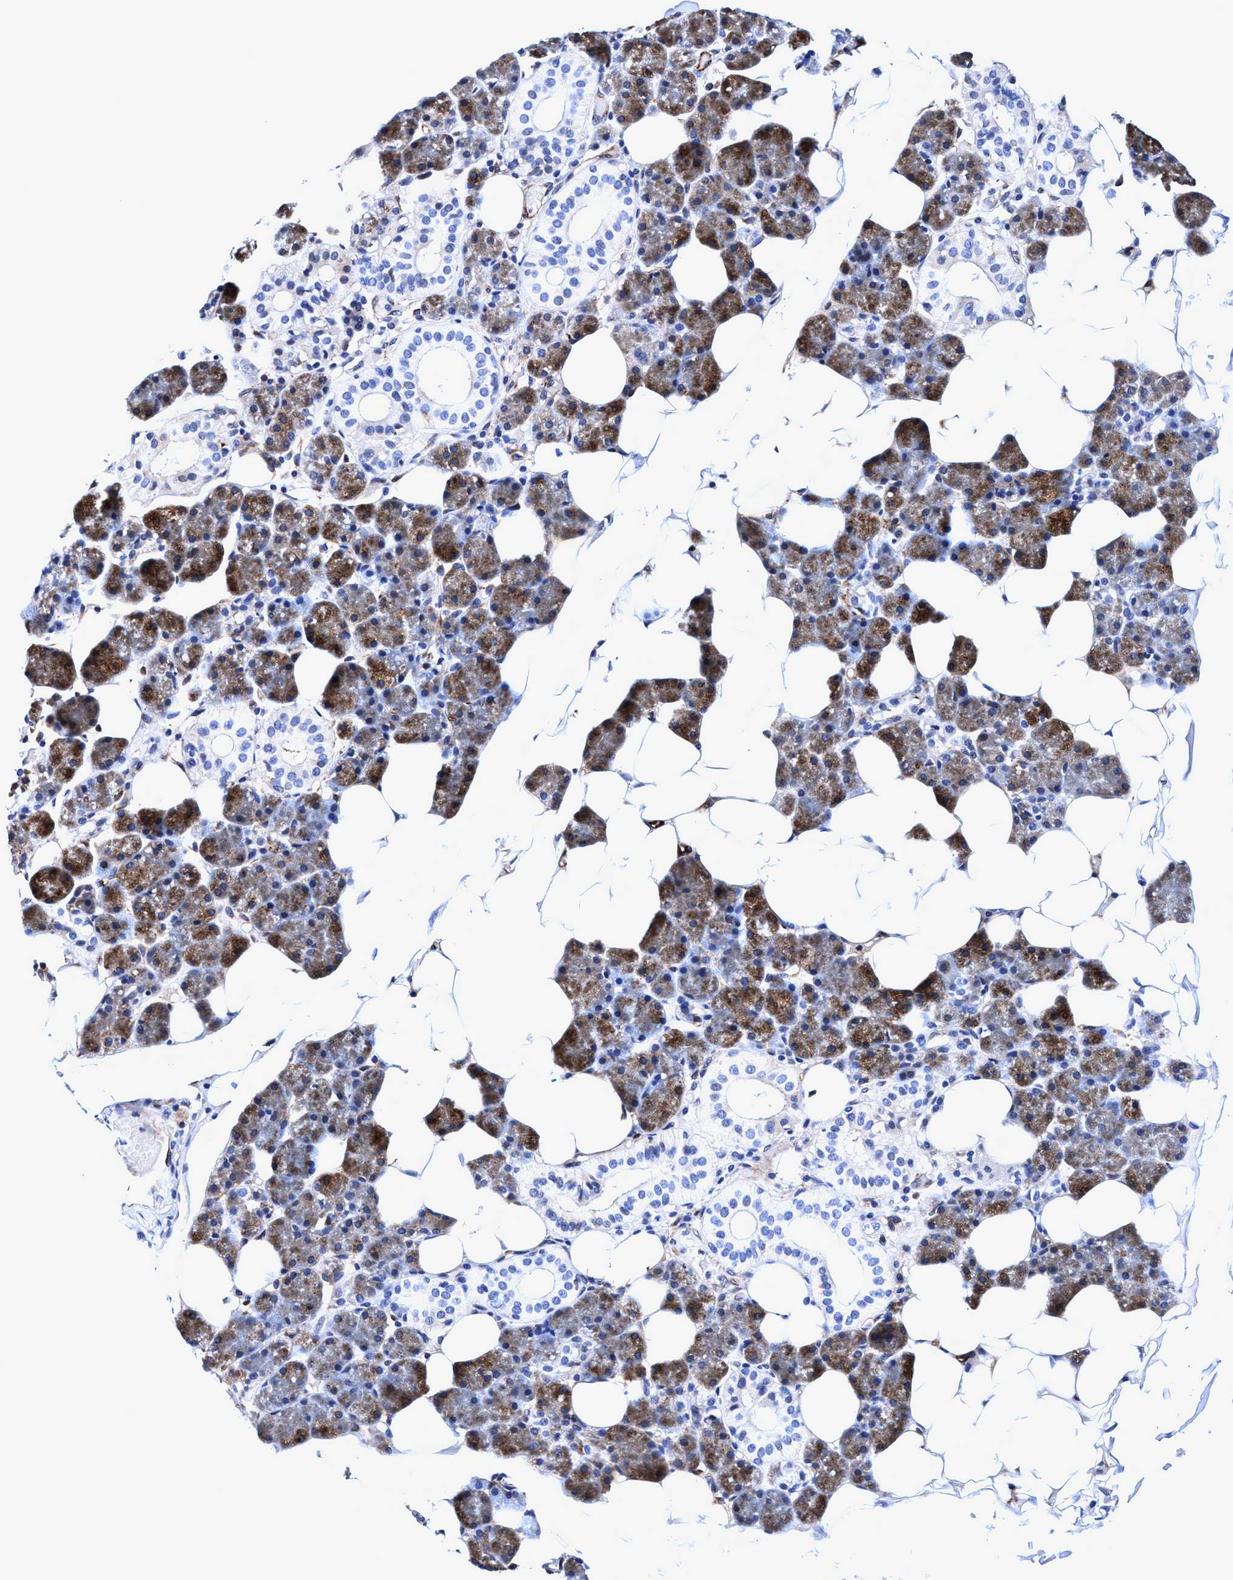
{"staining": {"intensity": "moderate", "quantity": "25%-75%", "location": "cytoplasmic/membranous"}, "tissue": "salivary gland", "cell_type": "Glandular cells", "image_type": "normal", "snomed": [{"axis": "morphology", "description": "Normal tissue, NOS"}, {"axis": "topography", "description": "Salivary gland"}], "caption": "Protein expression analysis of unremarkable human salivary gland reveals moderate cytoplasmic/membranous positivity in about 25%-75% of glandular cells. Immunohistochemistry (ihc) stains the protein in brown and the nuclei are stained blue.", "gene": "UBALD2", "patient": {"sex": "female", "age": 33}}